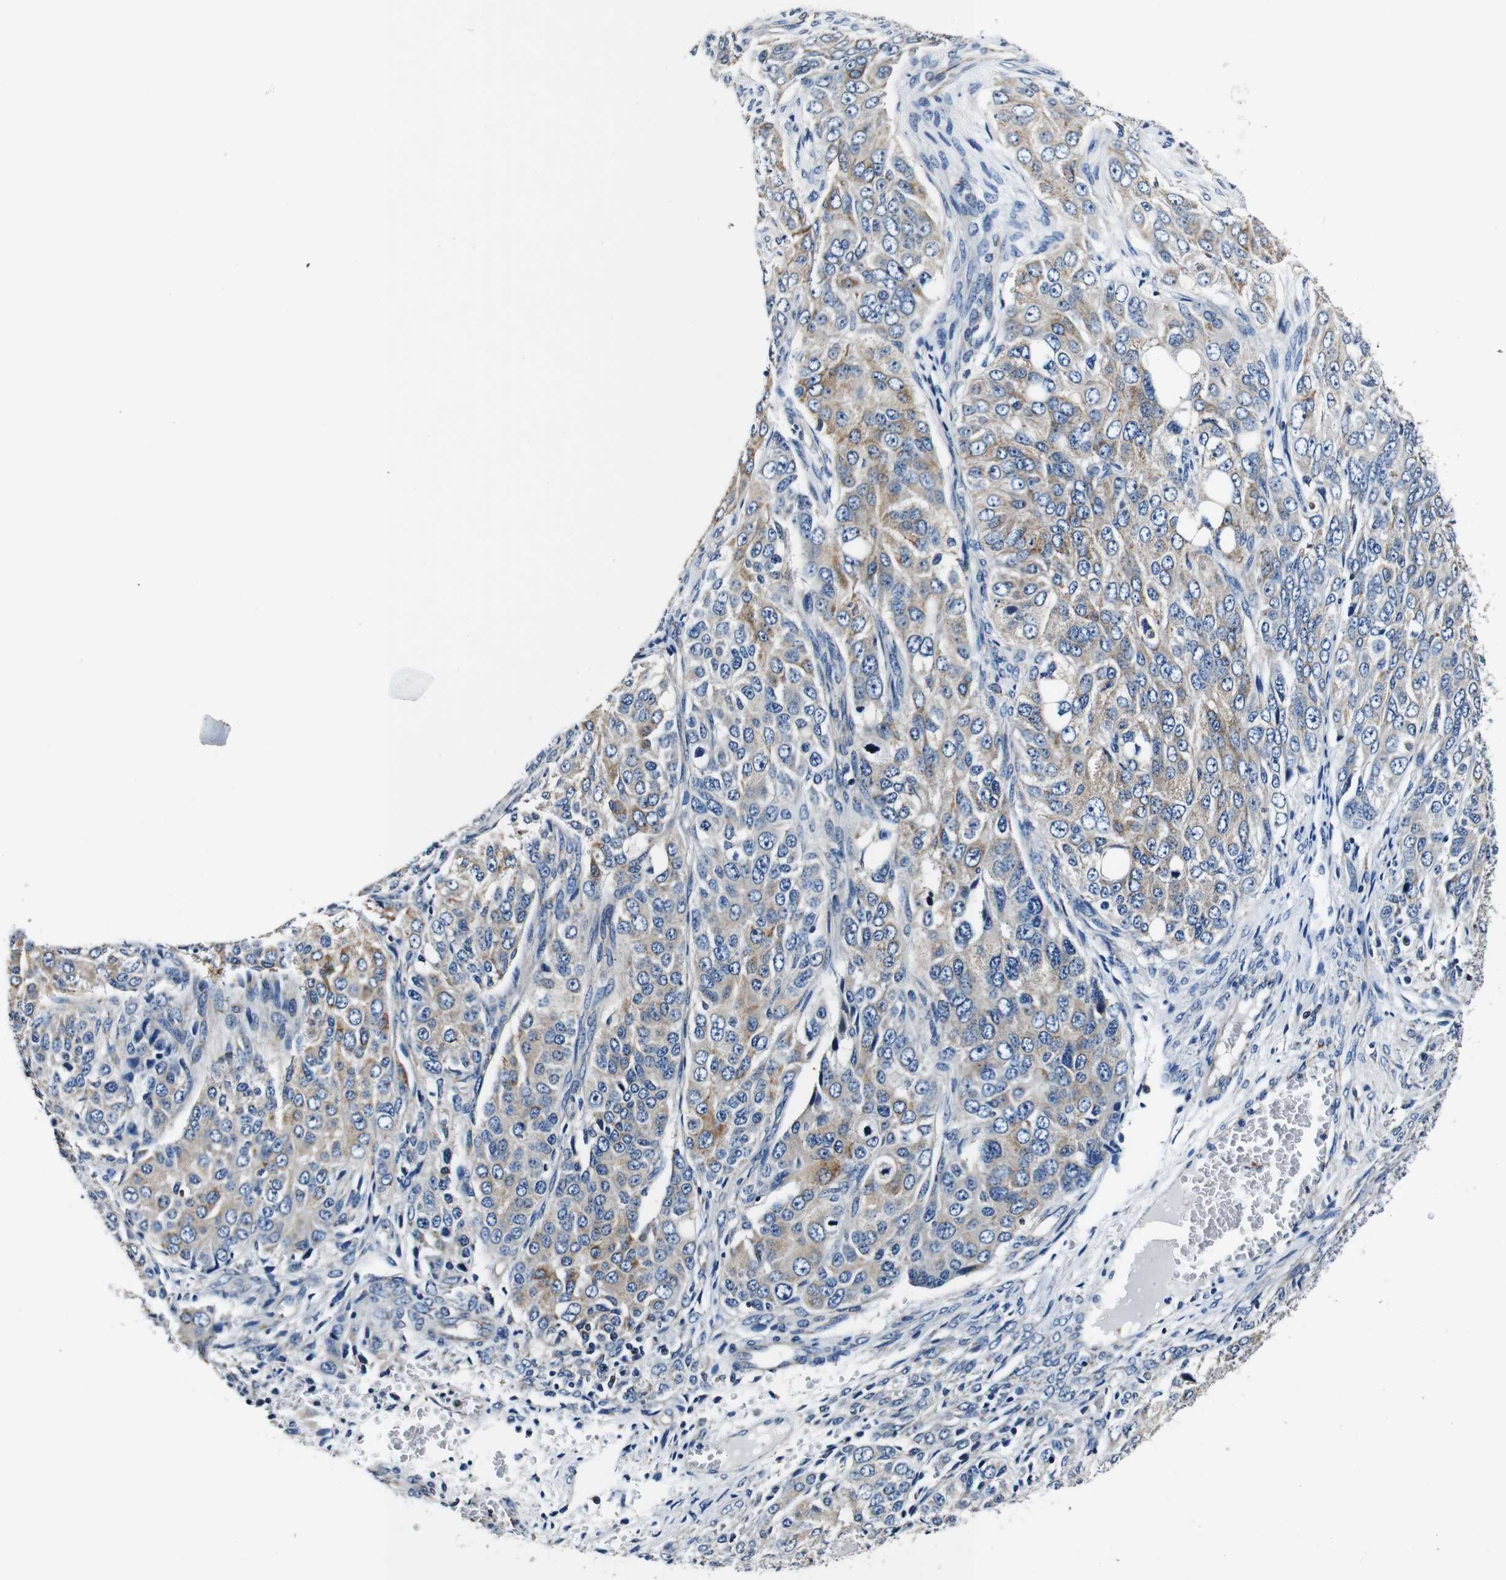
{"staining": {"intensity": "moderate", "quantity": "<25%", "location": "cytoplasmic/membranous"}, "tissue": "ovarian cancer", "cell_type": "Tumor cells", "image_type": "cancer", "snomed": [{"axis": "morphology", "description": "Carcinoma, endometroid"}, {"axis": "topography", "description": "Ovary"}], "caption": "Protein expression analysis of human endometroid carcinoma (ovarian) reveals moderate cytoplasmic/membranous staining in about <25% of tumor cells. Using DAB (3,3'-diaminobenzidine) (brown) and hematoxylin (blue) stains, captured at high magnification using brightfield microscopy.", "gene": "HK1", "patient": {"sex": "female", "age": 51}}